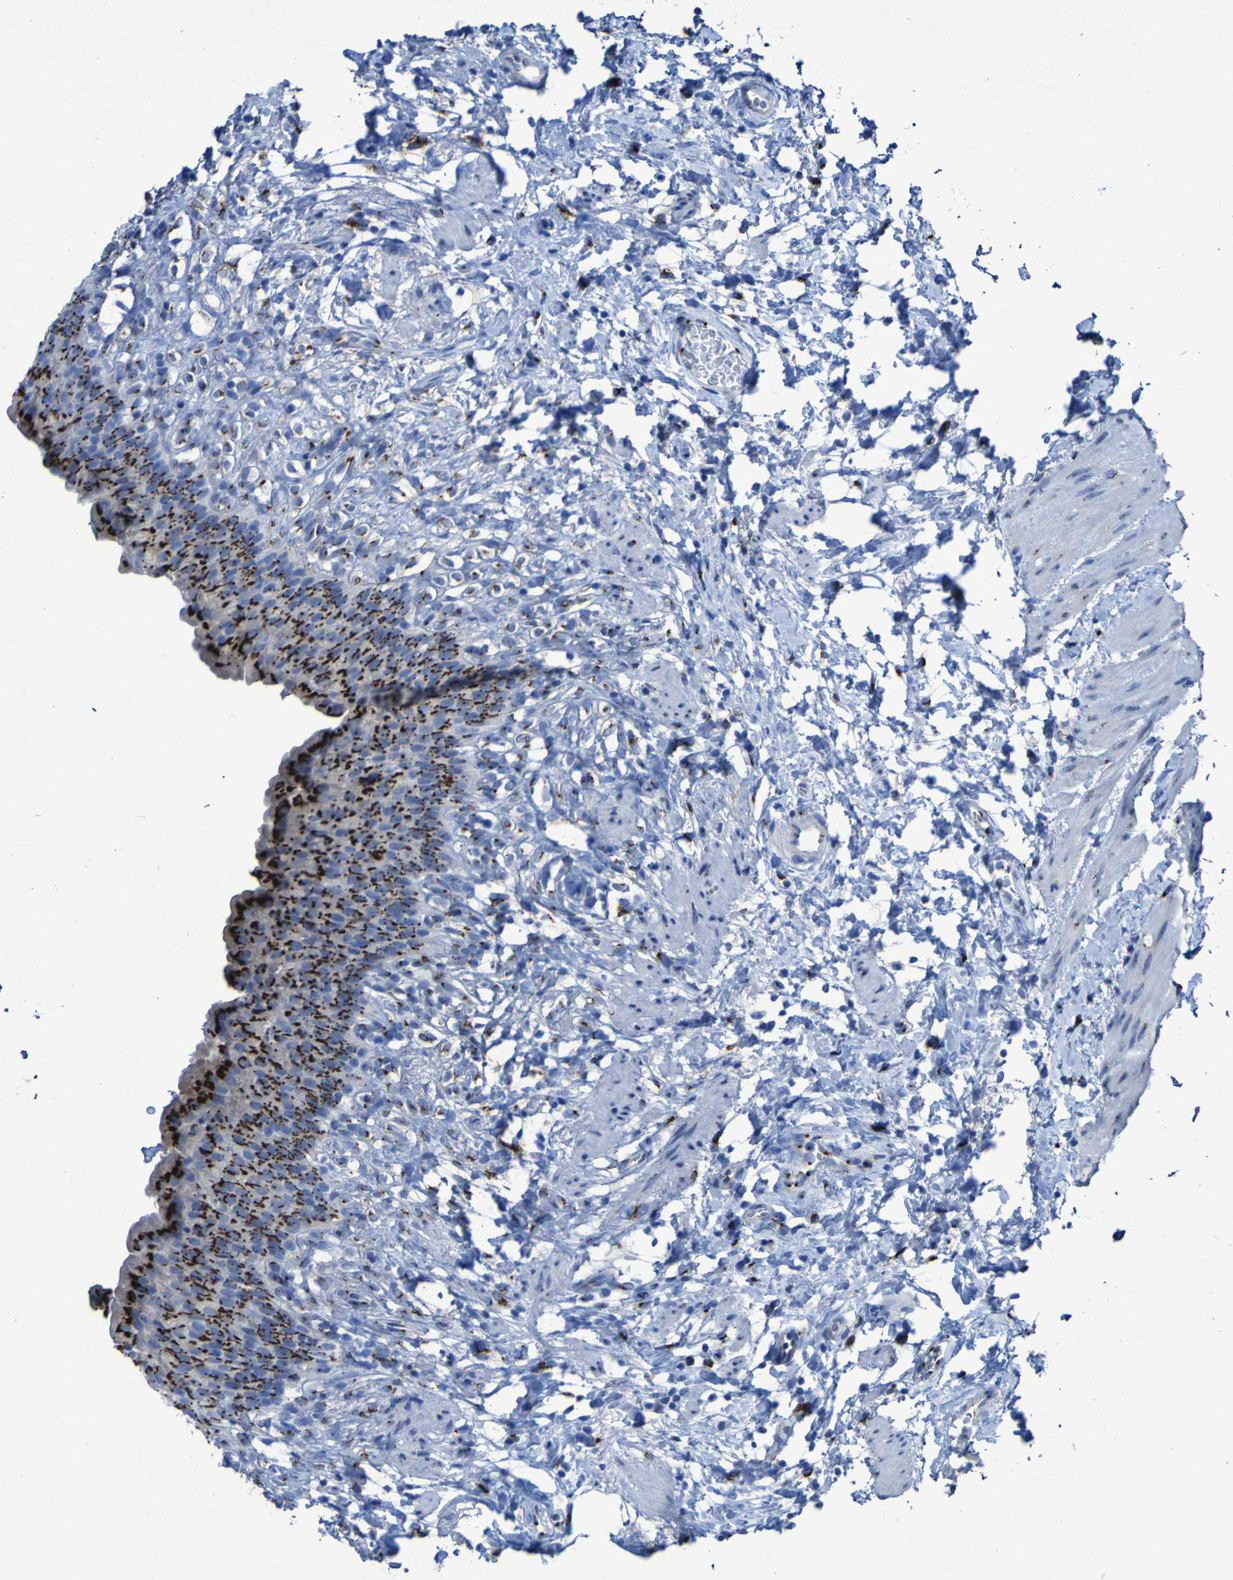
{"staining": {"intensity": "strong", "quantity": ">75%", "location": "cytoplasmic/membranous"}, "tissue": "urinary bladder", "cell_type": "Urothelial cells", "image_type": "normal", "snomed": [{"axis": "morphology", "description": "Normal tissue, NOS"}, {"axis": "topography", "description": "Urinary bladder"}], "caption": "Protein staining reveals strong cytoplasmic/membranous positivity in approximately >75% of urothelial cells in benign urinary bladder.", "gene": "GOLM1", "patient": {"sex": "female", "age": 79}}